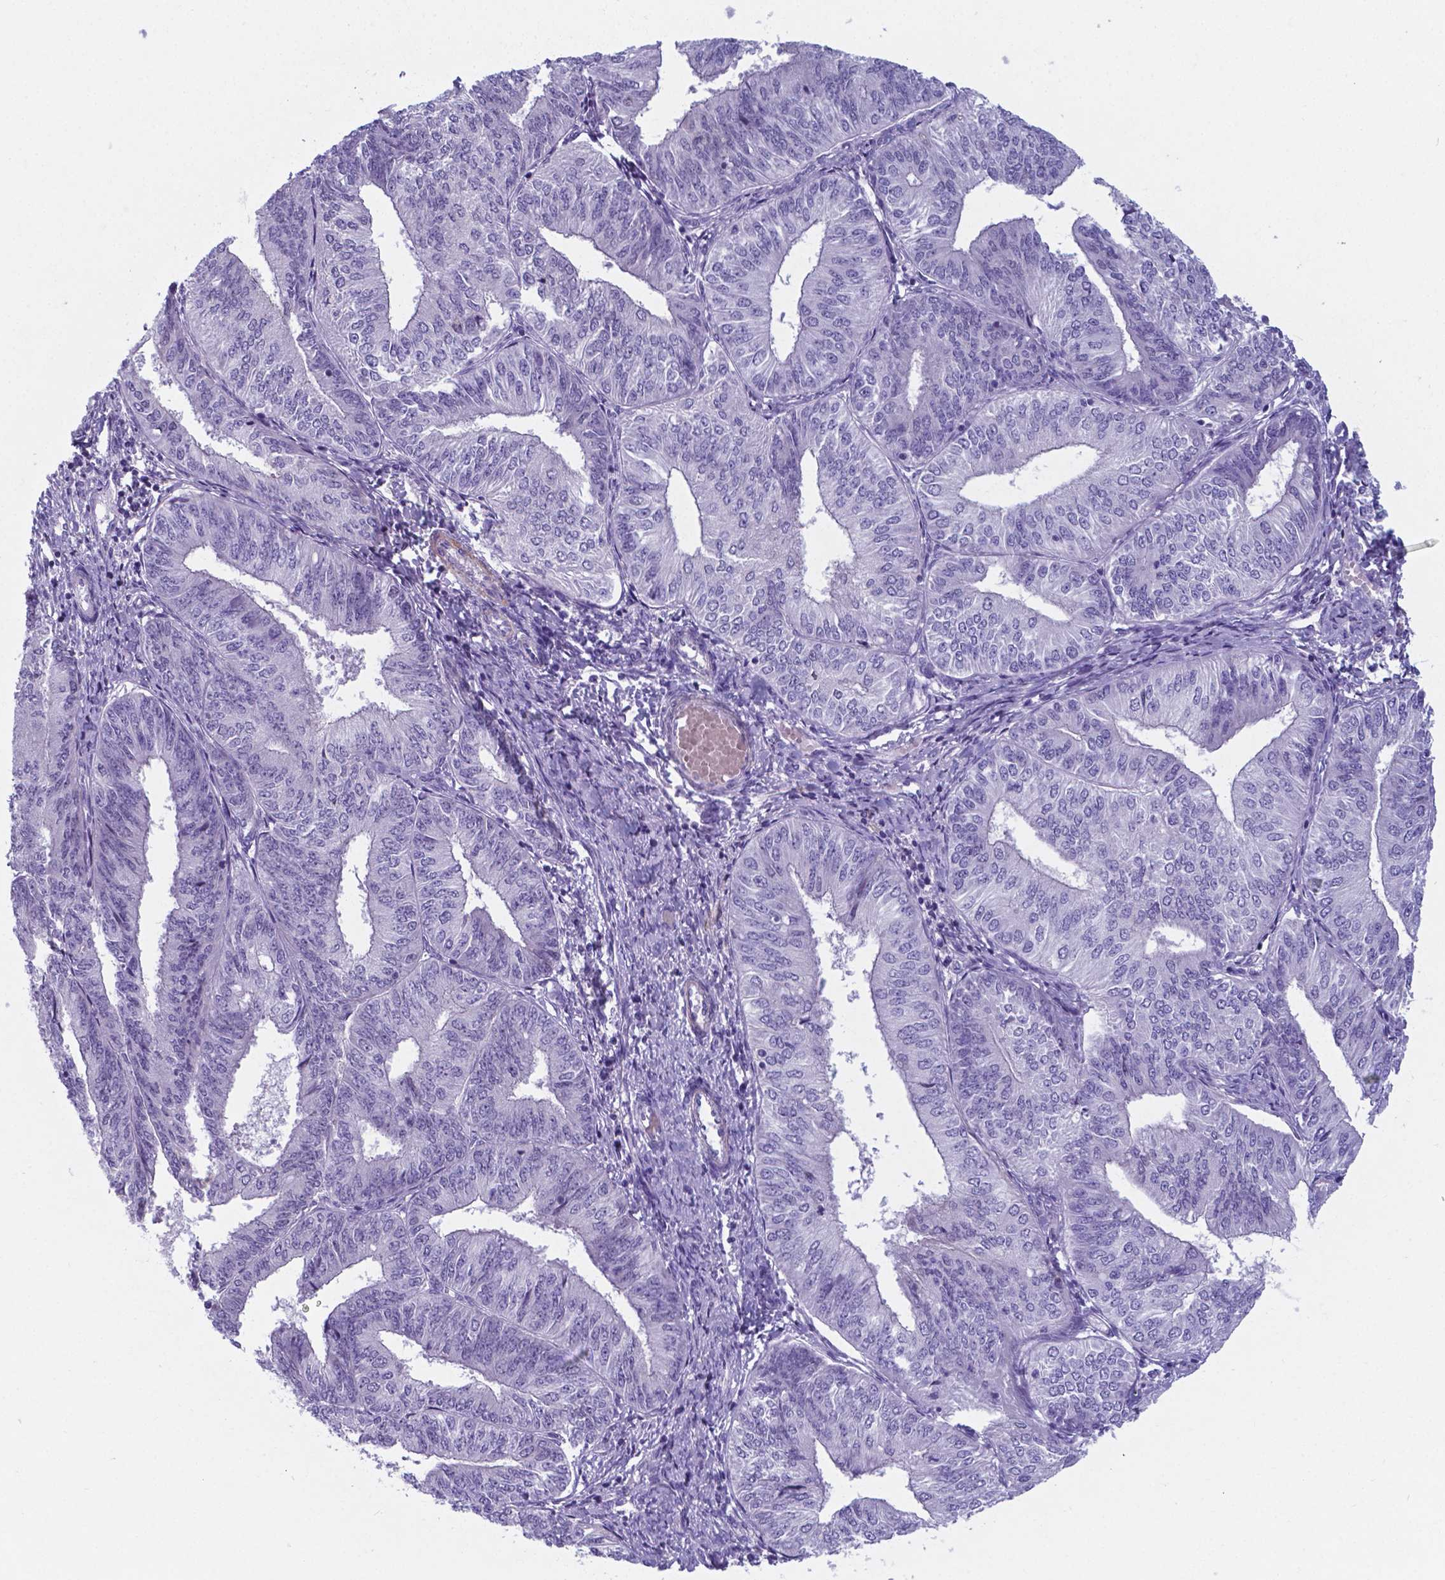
{"staining": {"intensity": "negative", "quantity": "none", "location": "none"}, "tissue": "endometrial cancer", "cell_type": "Tumor cells", "image_type": "cancer", "snomed": [{"axis": "morphology", "description": "Adenocarcinoma, NOS"}, {"axis": "topography", "description": "Endometrium"}], "caption": "Immunohistochemical staining of human endometrial cancer exhibits no significant expression in tumor cells.", "gene": "AP5B1", "patient": {"sex": "female", "age": 58}}